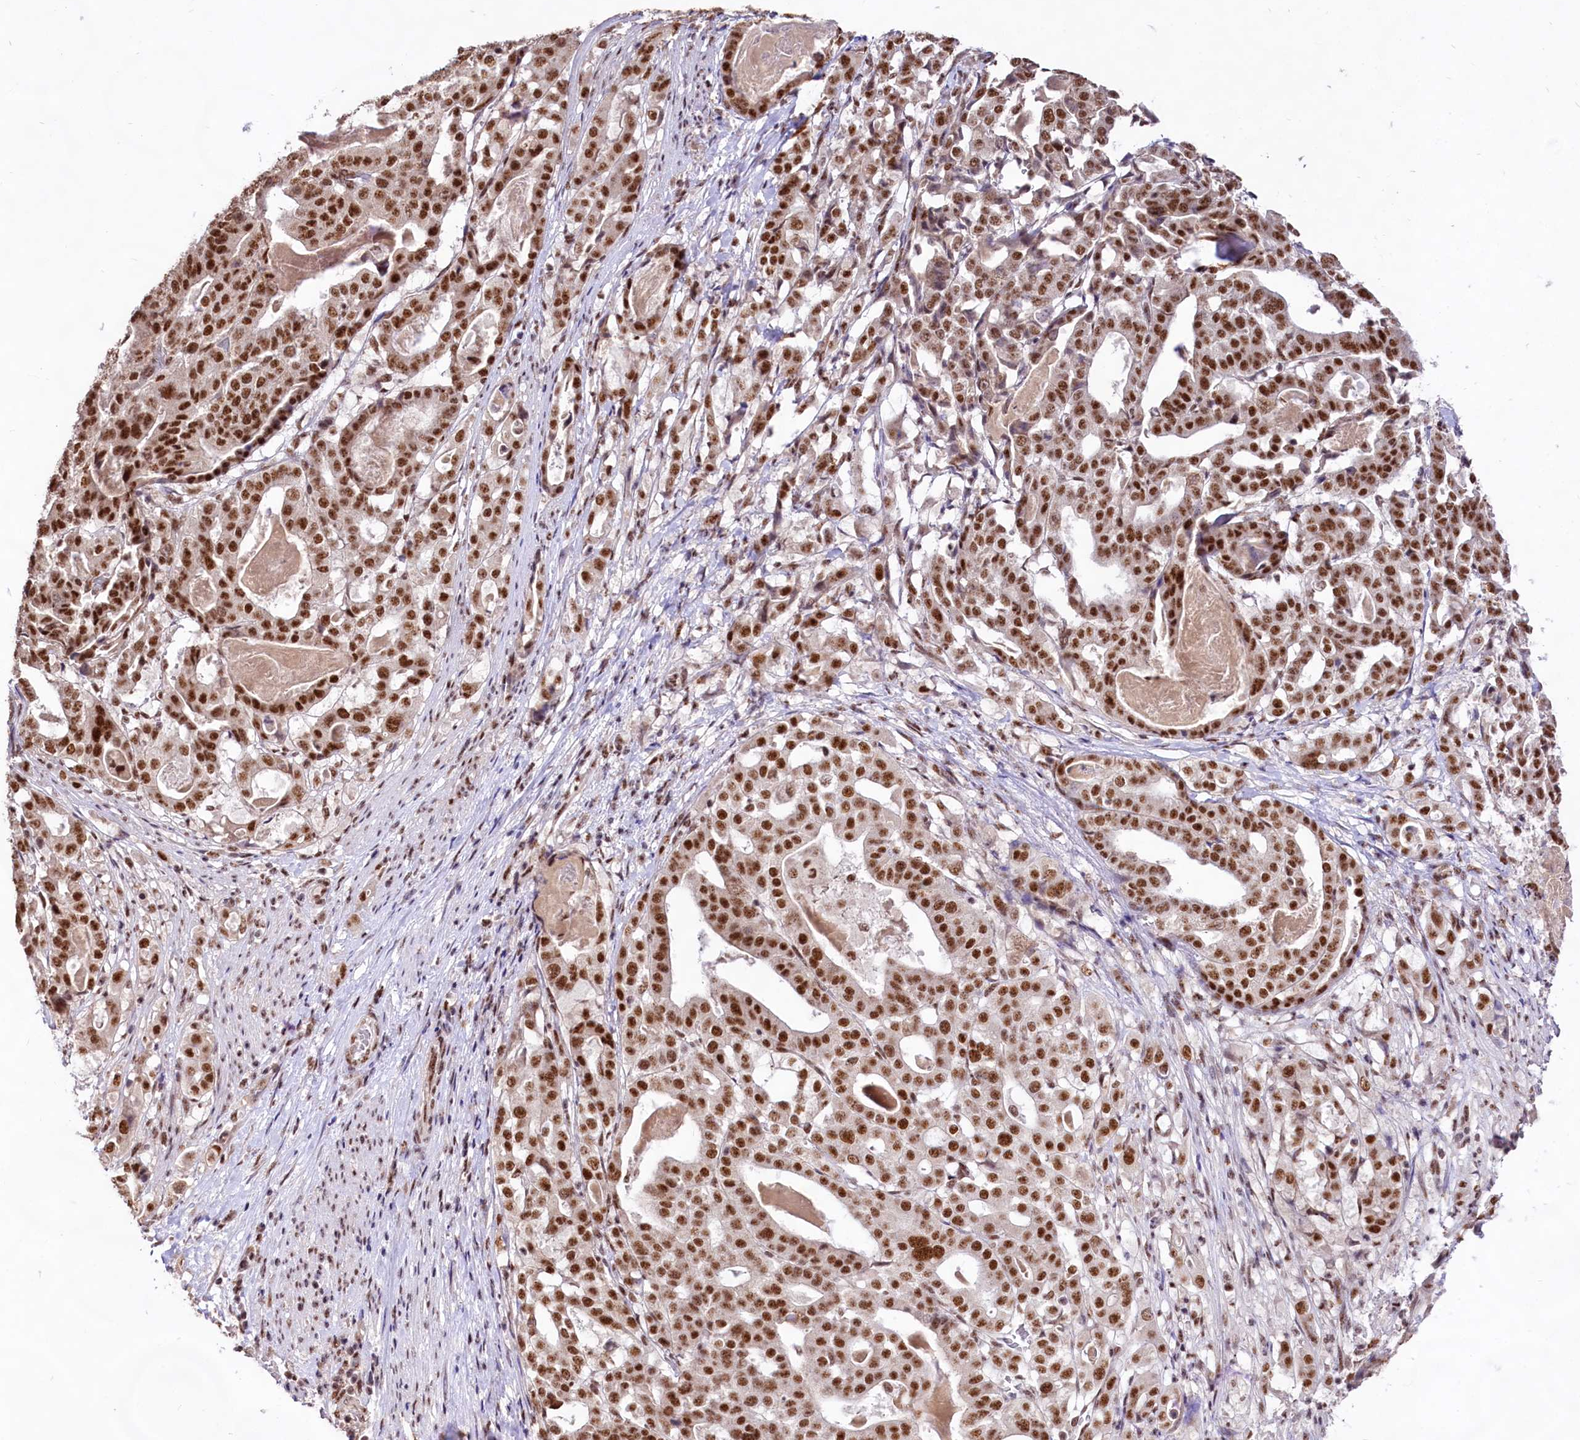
{"staining": {"intensity": "strong", "quantity": ">75%", "location": "nuclear"}, "tissue": "stomach cancer", "cell_type": "Tumor cells", "image_type": "cancer", "snomed": [{"axis": "morphology", "description": "Adenocarcinoma, NOS"}, {"axis": "topography", "description": "Stomach"}], "caption": "A brown stain highlights strong nuclear positivity of a protein in stomach adenocarcinoma tumor cells.", "gene": "HIRA", "patient": {"sex": "male", "age": 48}}